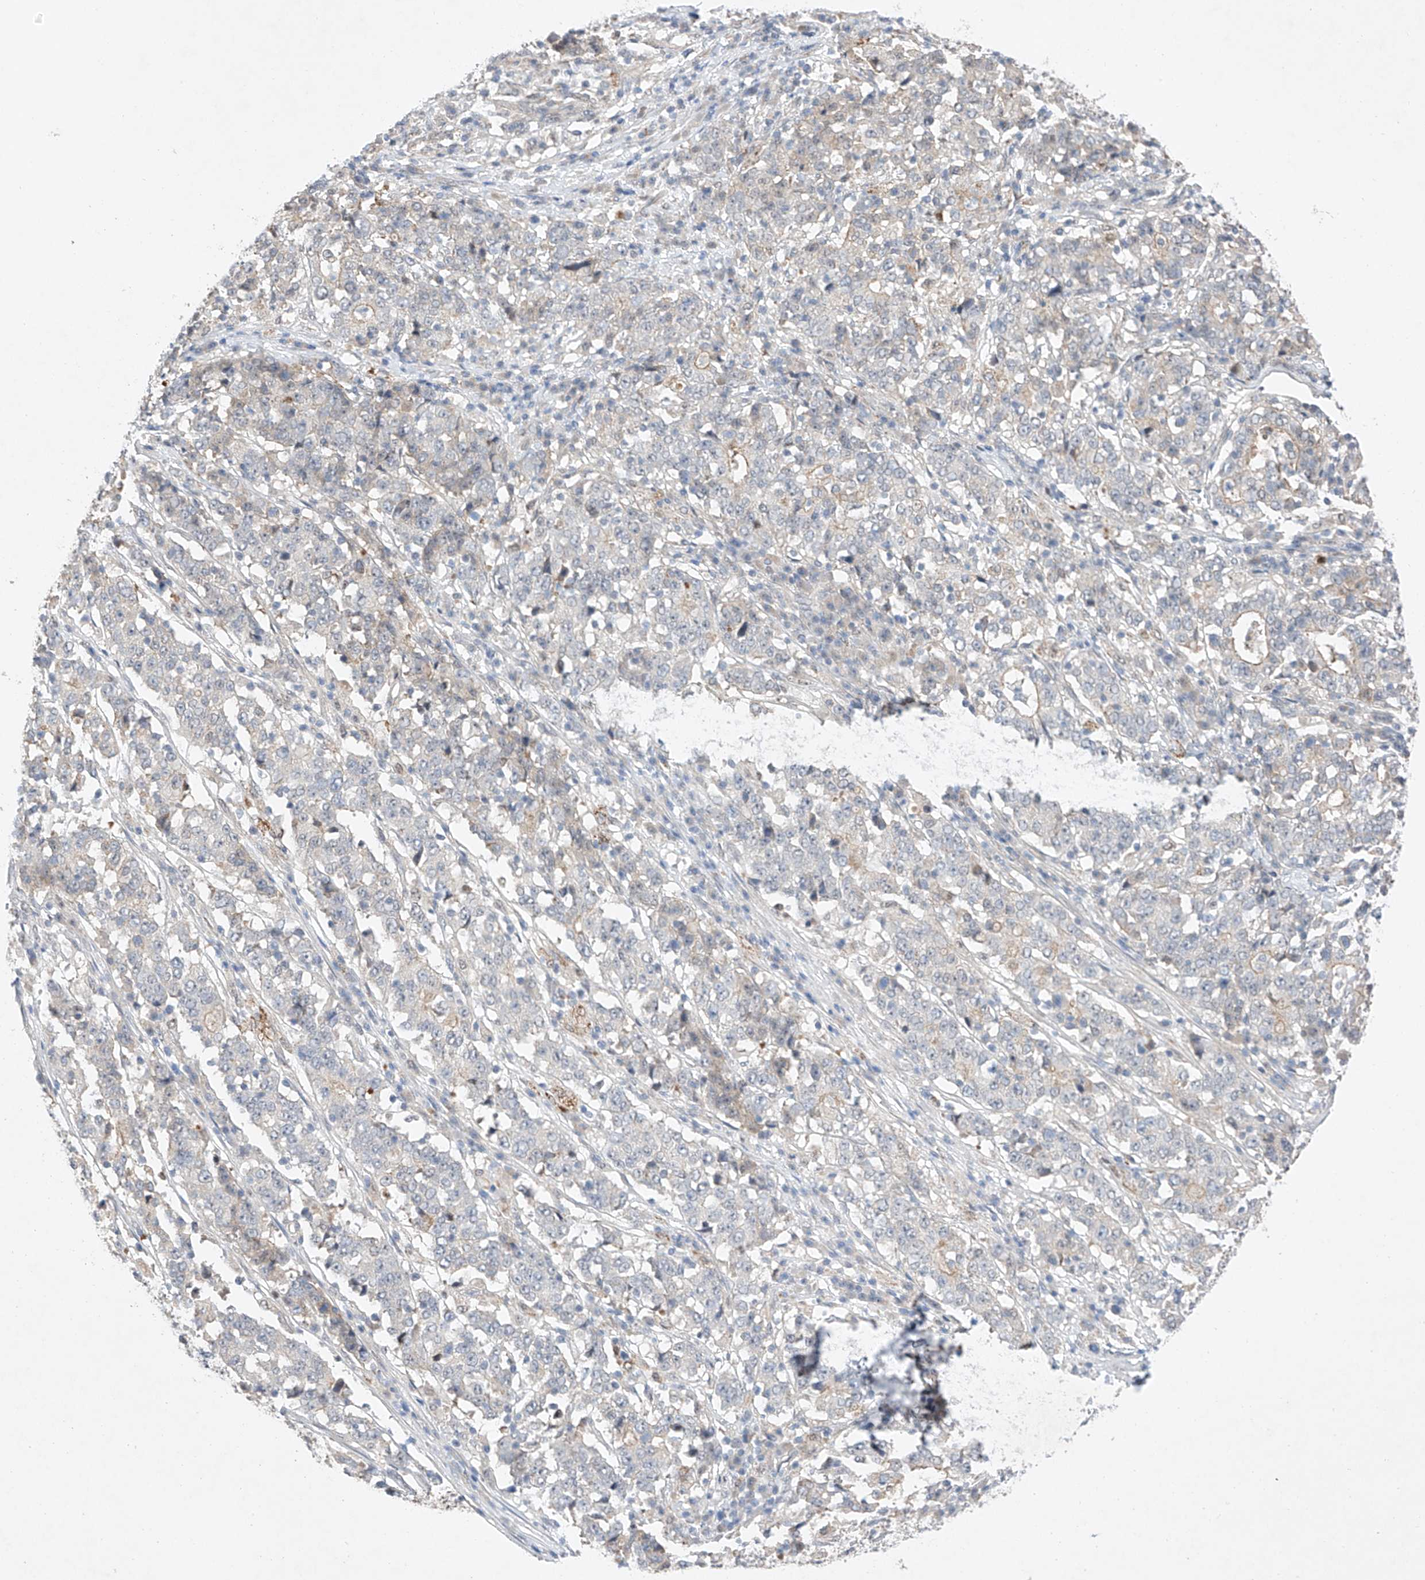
{"staining": {"intensity": "negative", "quantity": "none", "location": "none"}, "tissue": "stomach cancer", "cell_type": "Tumor cells", "image_type": "cancer", "snomed": [{"axis": "morphology", "description": "Adenocarcinoma, NOS"}, {"axis": "topography", "description": "Stomach"}], "caption": "IHC micrograph of human stomach cancer stained for a protein (brown), which shows no expression in tumor cells.", "gene": "IL22RA2", "patient": {"sex": "male", "age": 59}}